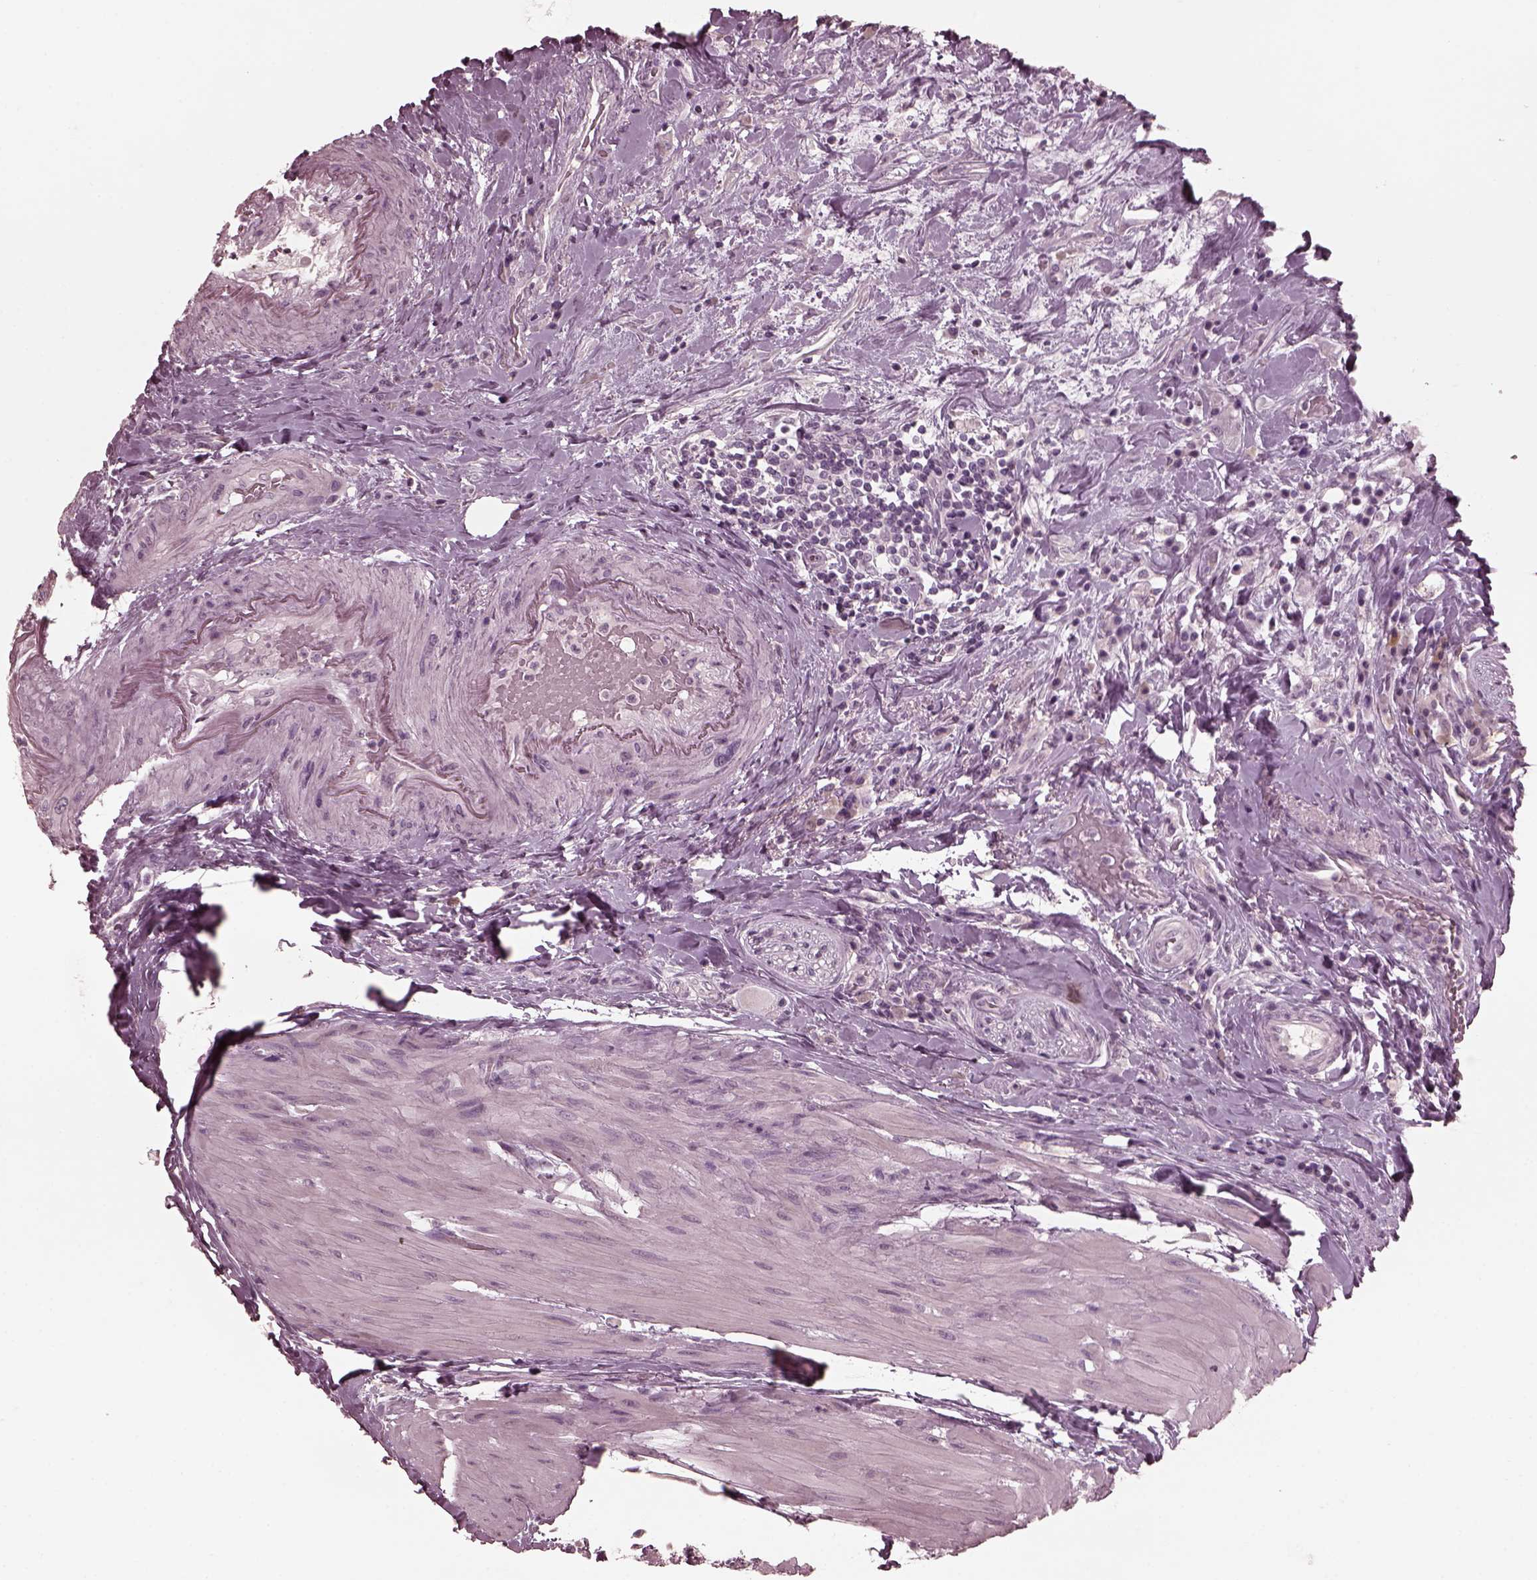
{"staining": {"intensity": "negative", "quantity": "none", "location": "none"}, "tissue": "urothelial cancer", "cell_type": "Tumor cells", "image_type": "cancer", "snomed": [{"axis": "morphology", "description": "Urothelial carcinoma, High grade"}, {"axis": "topography", "description": "Urinary bladder"}], "caption": "Tumor cells show no significant expression in urothelial carcinoma (high-grade).", "gene": "CGA", "patient": {"sex": "male", "age": 79}}